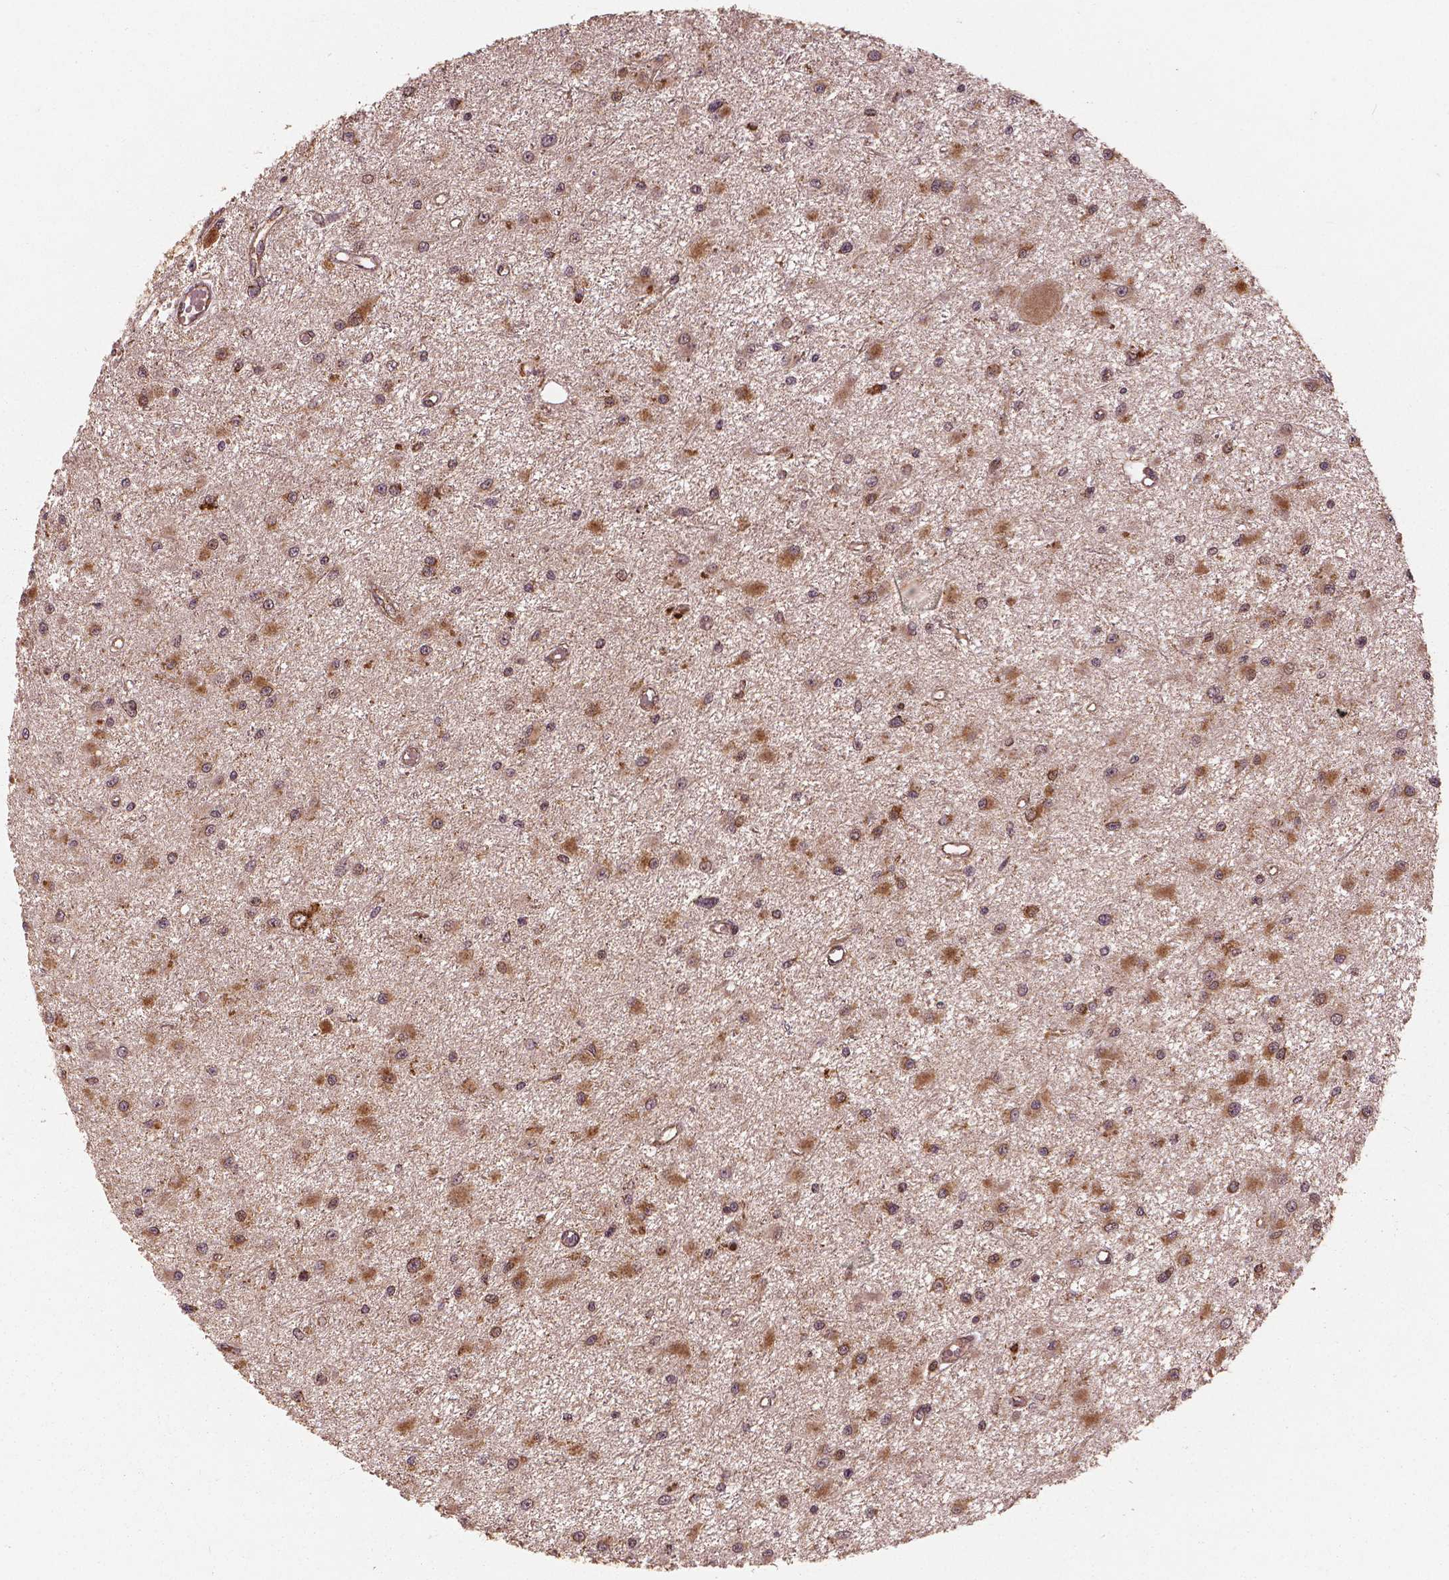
{"staining": {"intensity": "moderate", "quantity": ">75%", "location": "cytoplasmic/membranous"}, "tissue": "glioma", "cell_type": "Tumor cells", "image_type": "cancer", "snomed": [{"axis": "morphology", "description": "Glioma, malignant, High grade"}, {"axis": "topography", "description": "Brain"}], "caption": "About >75% of tumor cells in human high-grade glioma (malignant) display moderate cytoplasmic/membranous protein positivity as visualized by brown immunohistochemical staining.", "gene": "PGAM5", "patient": {"sex": "male", "age": 54}}